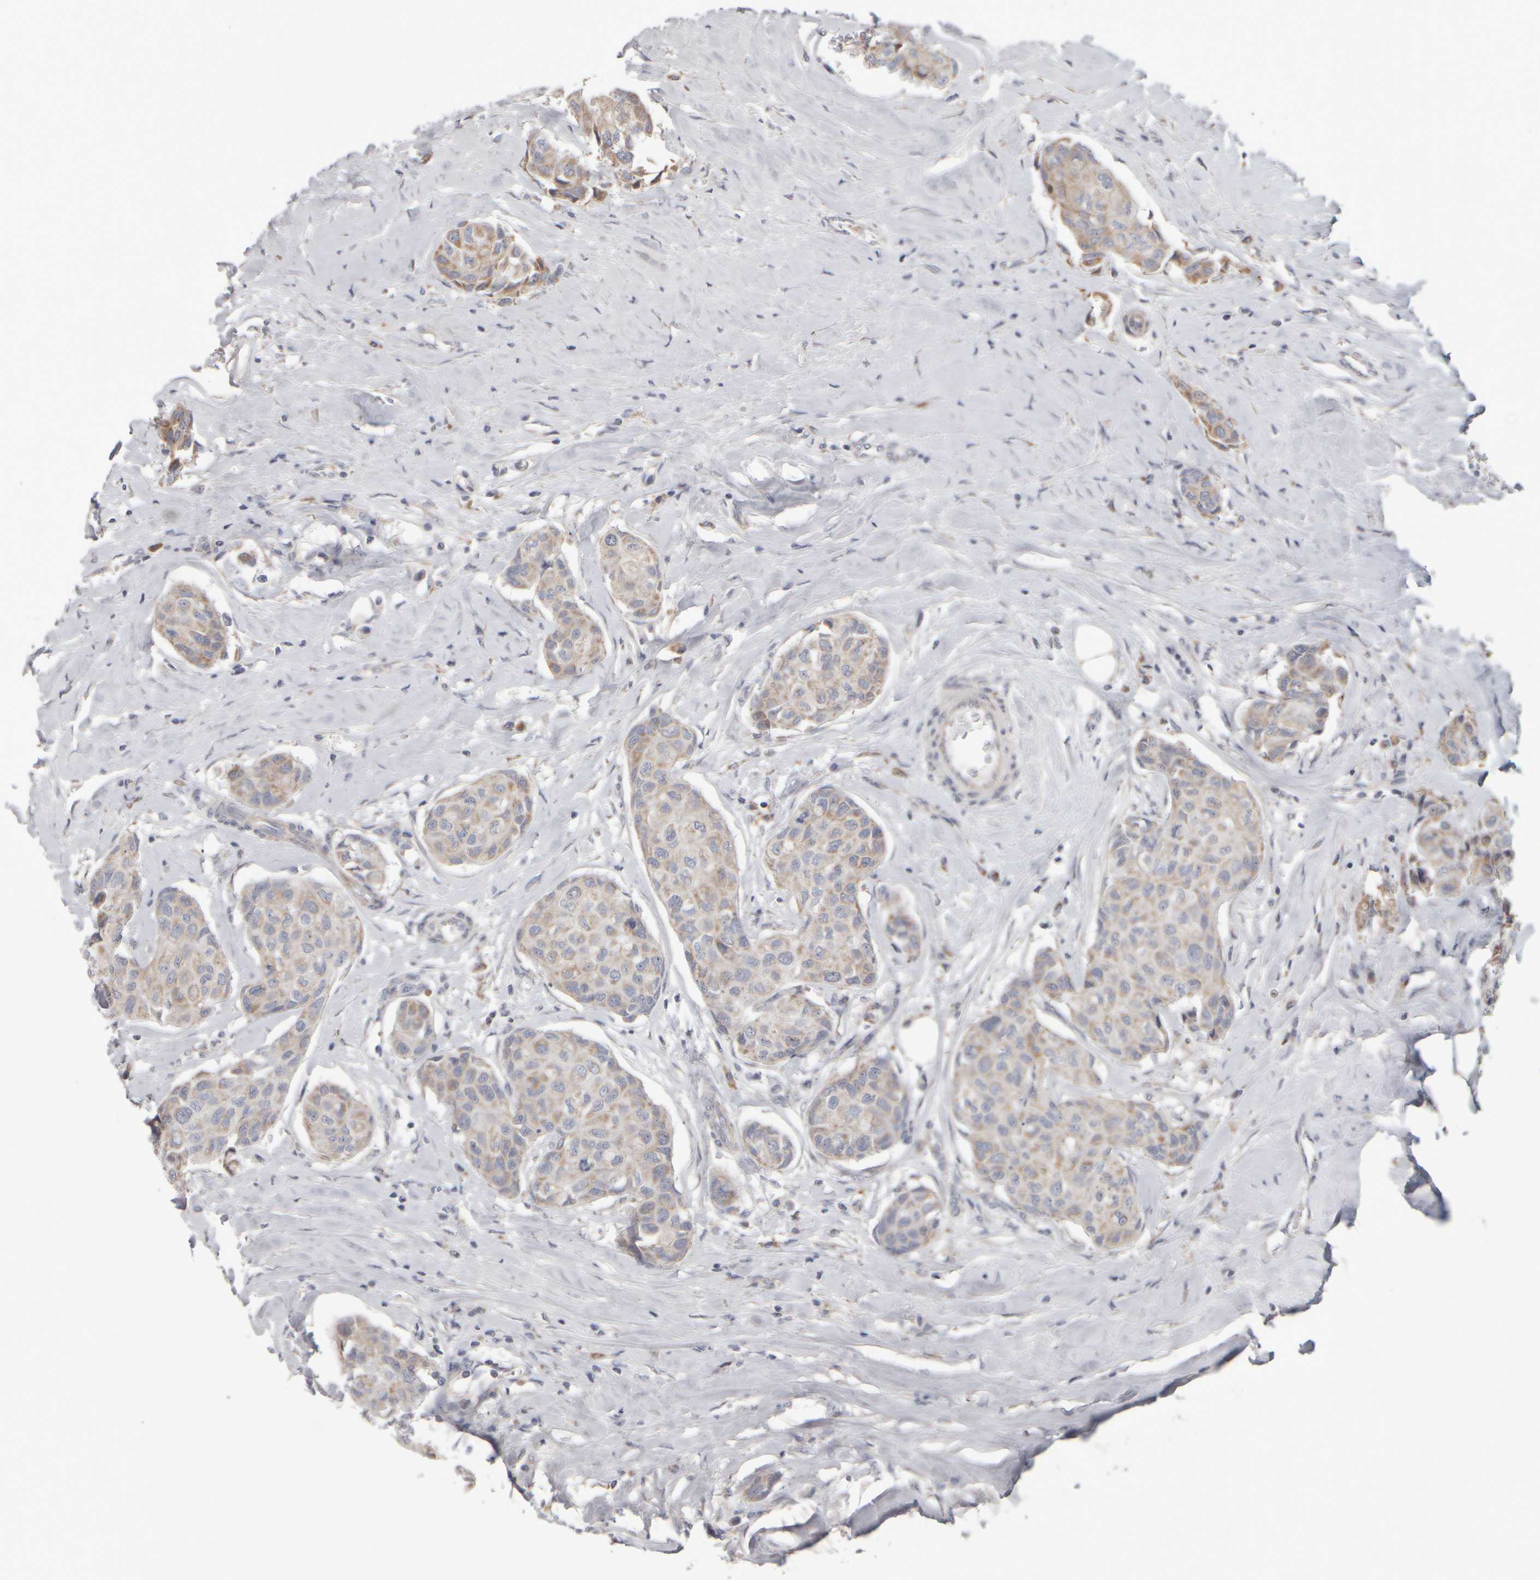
{"staining": {"intensity": "weak", "quantity": ">75%", "location": "cytoplasmic/membranous"}, "tissue": "breast cancer", "cell_type": "Tumor cells", "image_type": "cancer", "snomed": [{"axis": "morphology", "description": "Duct carcinoma"}, {"axis": "topography", "description": "Breast"}], "caption": "Immunohistochemistry (IHC) histopathology image of breast cancer stained for a protein (brown), which shows low levels of weak cytoplasmic/membranous expression in about >75% of tumor cells.", "gene": "SCO1", "patient": {"sex": "female", "age": 80}}